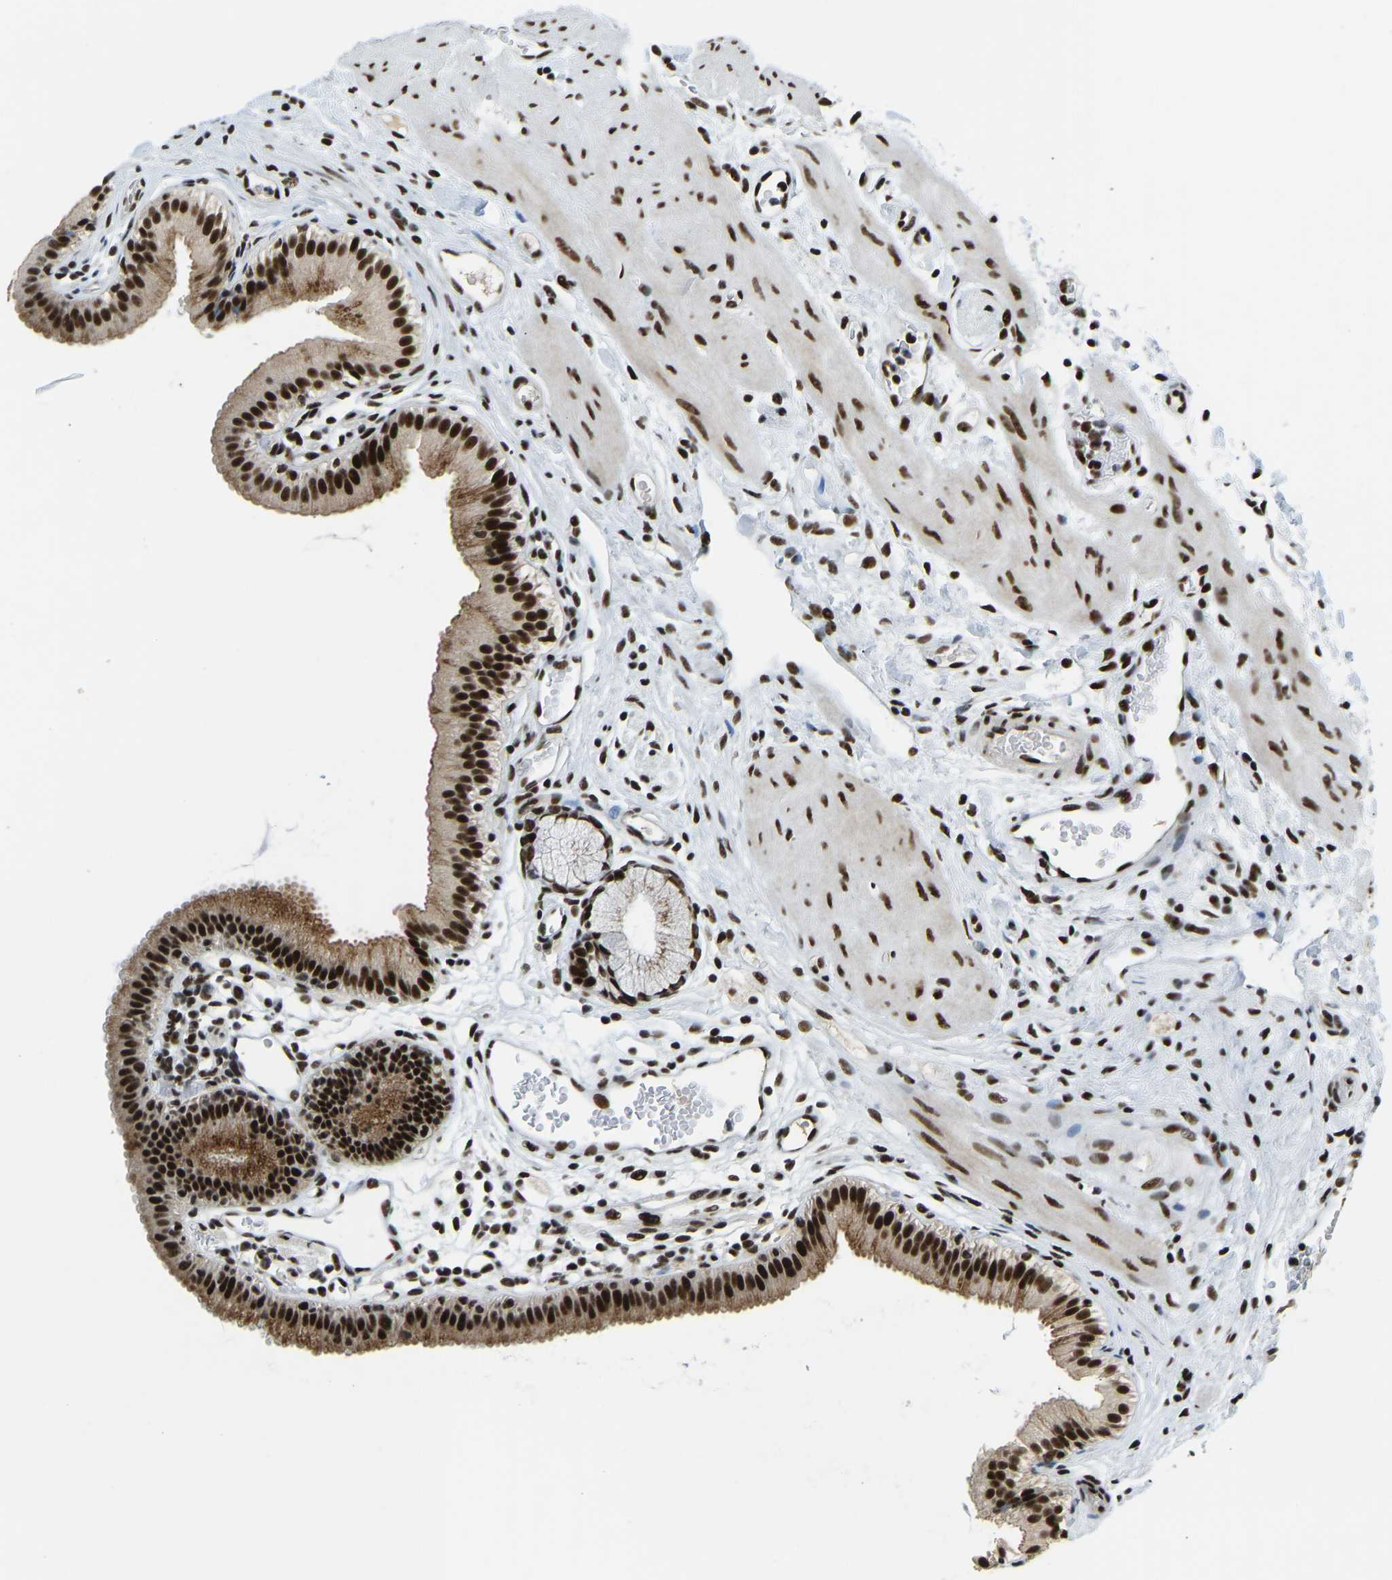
{"staining": {"intensity": "strong", "quantity": ">75%", "location": "cytoplasmic/membranous,nuclear"}, "tissue": "gallbladder", "cell_type": "Glandular cells", "image_type": "normal", "snomed": [{"axis": "morphology", "description": "Normal tissue, NOS"}, {"axis": "topography", "description": "Gallbladder"}], "caption": "Glandular cells exhibit high levels of strong cytoplasmic/membranous,nuclear expression in approximately >75% of cells in unremarkable gallbladder. Immunohistochemistry stains the protein in brown and the nuclei are stained blue.", "gene": "FOXK1", "patient": {"sex": "female", "age": 26}}